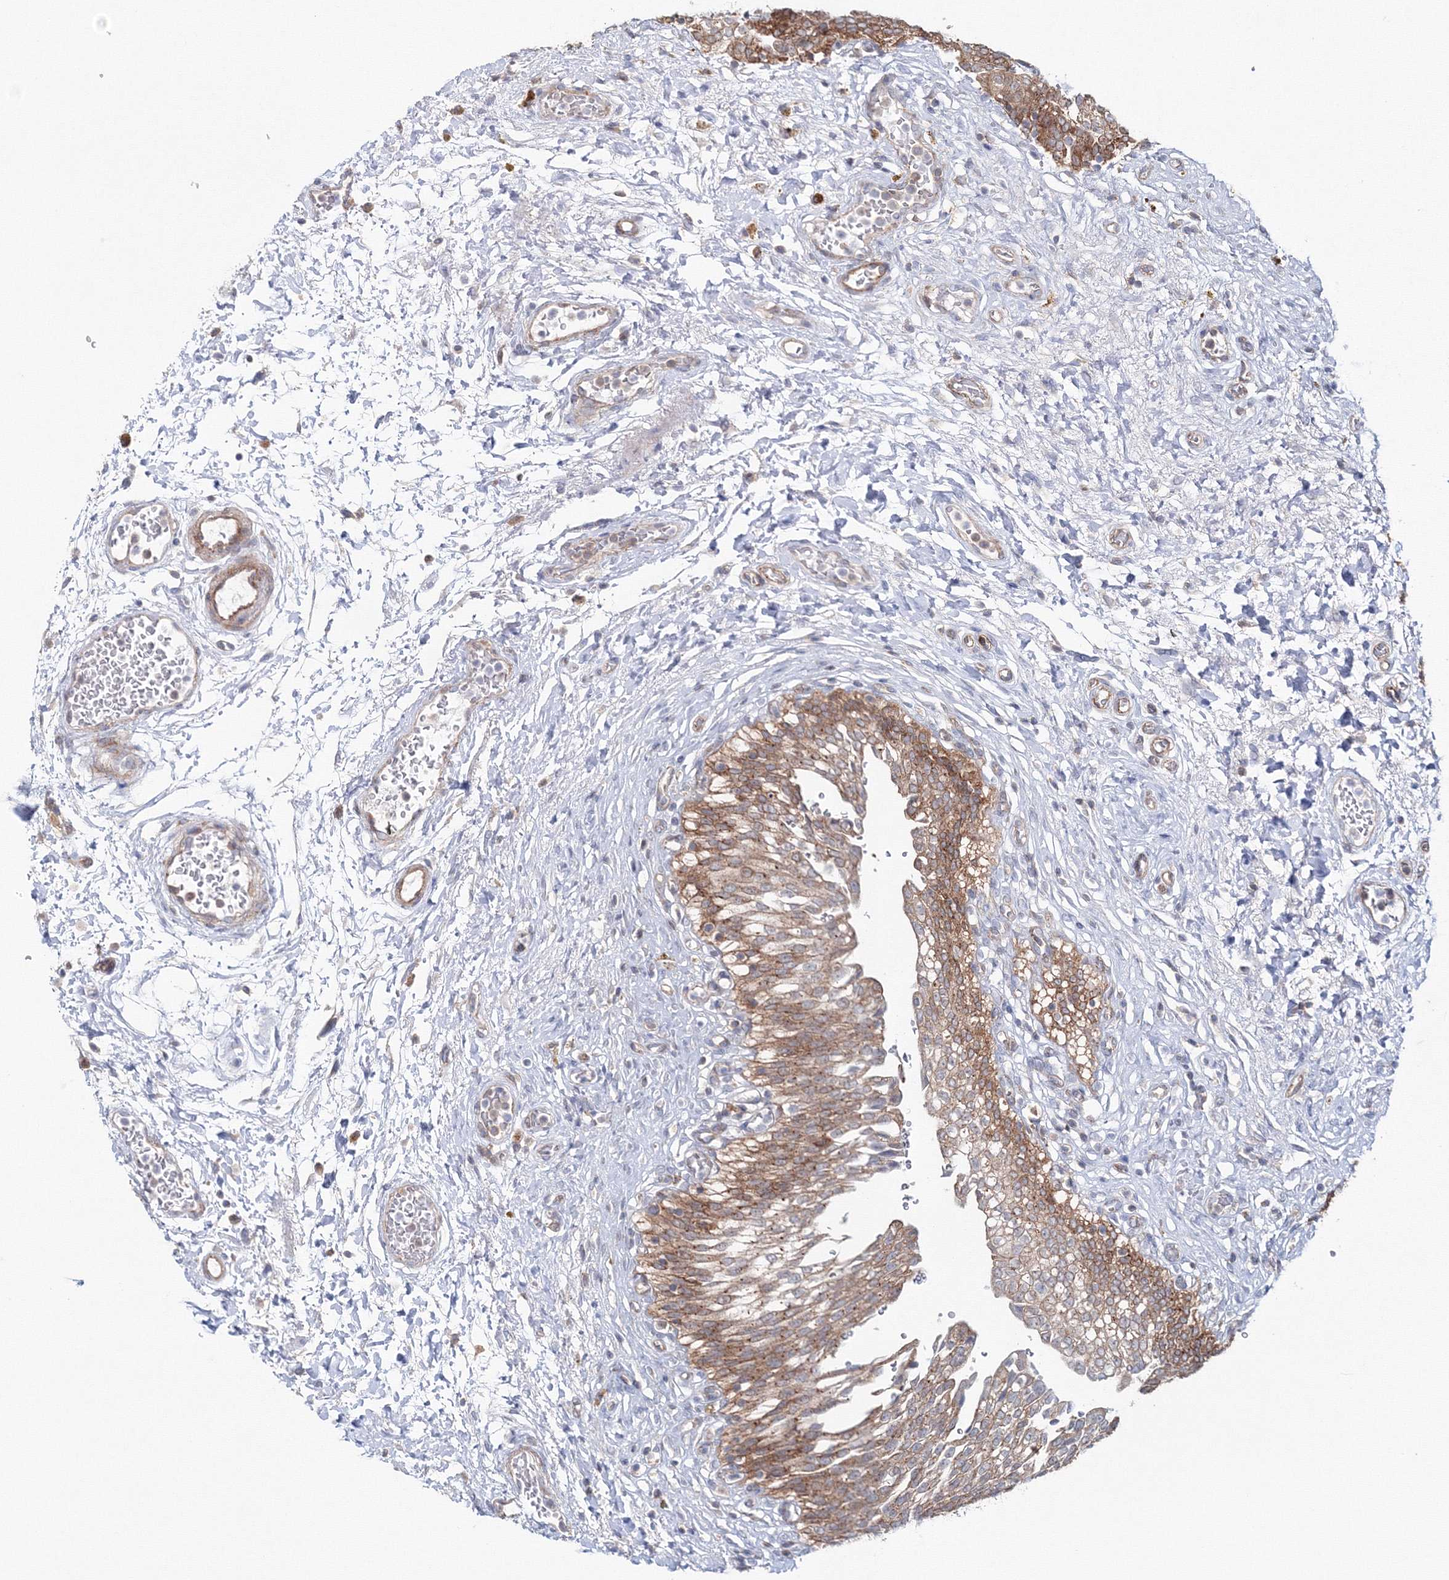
{"staining": {"intensity": "moderate", "quantity": ">75%", "location": "cytoplasmic/membranous"}, "tissue": "urinary bladder", "cell_type": "Urothelial cells", "image_type": "normal", "snomed": [{"axis": "morphology", "description": "Urothelial carcinoma, High grade"}, {"axis": "topography", "description": "Urinary bladder"}], "caption": "High-power microscopy captured an IHC photomicrograph of unremarkable urinary bladder, revealing moderate cytoplasmic/membranous staining in about >75% of urothelial cells. (IHC, brightfield microscopy, high magnification).", "gene": "GGA2", "patient": {"sex": "male", "age": 46}}